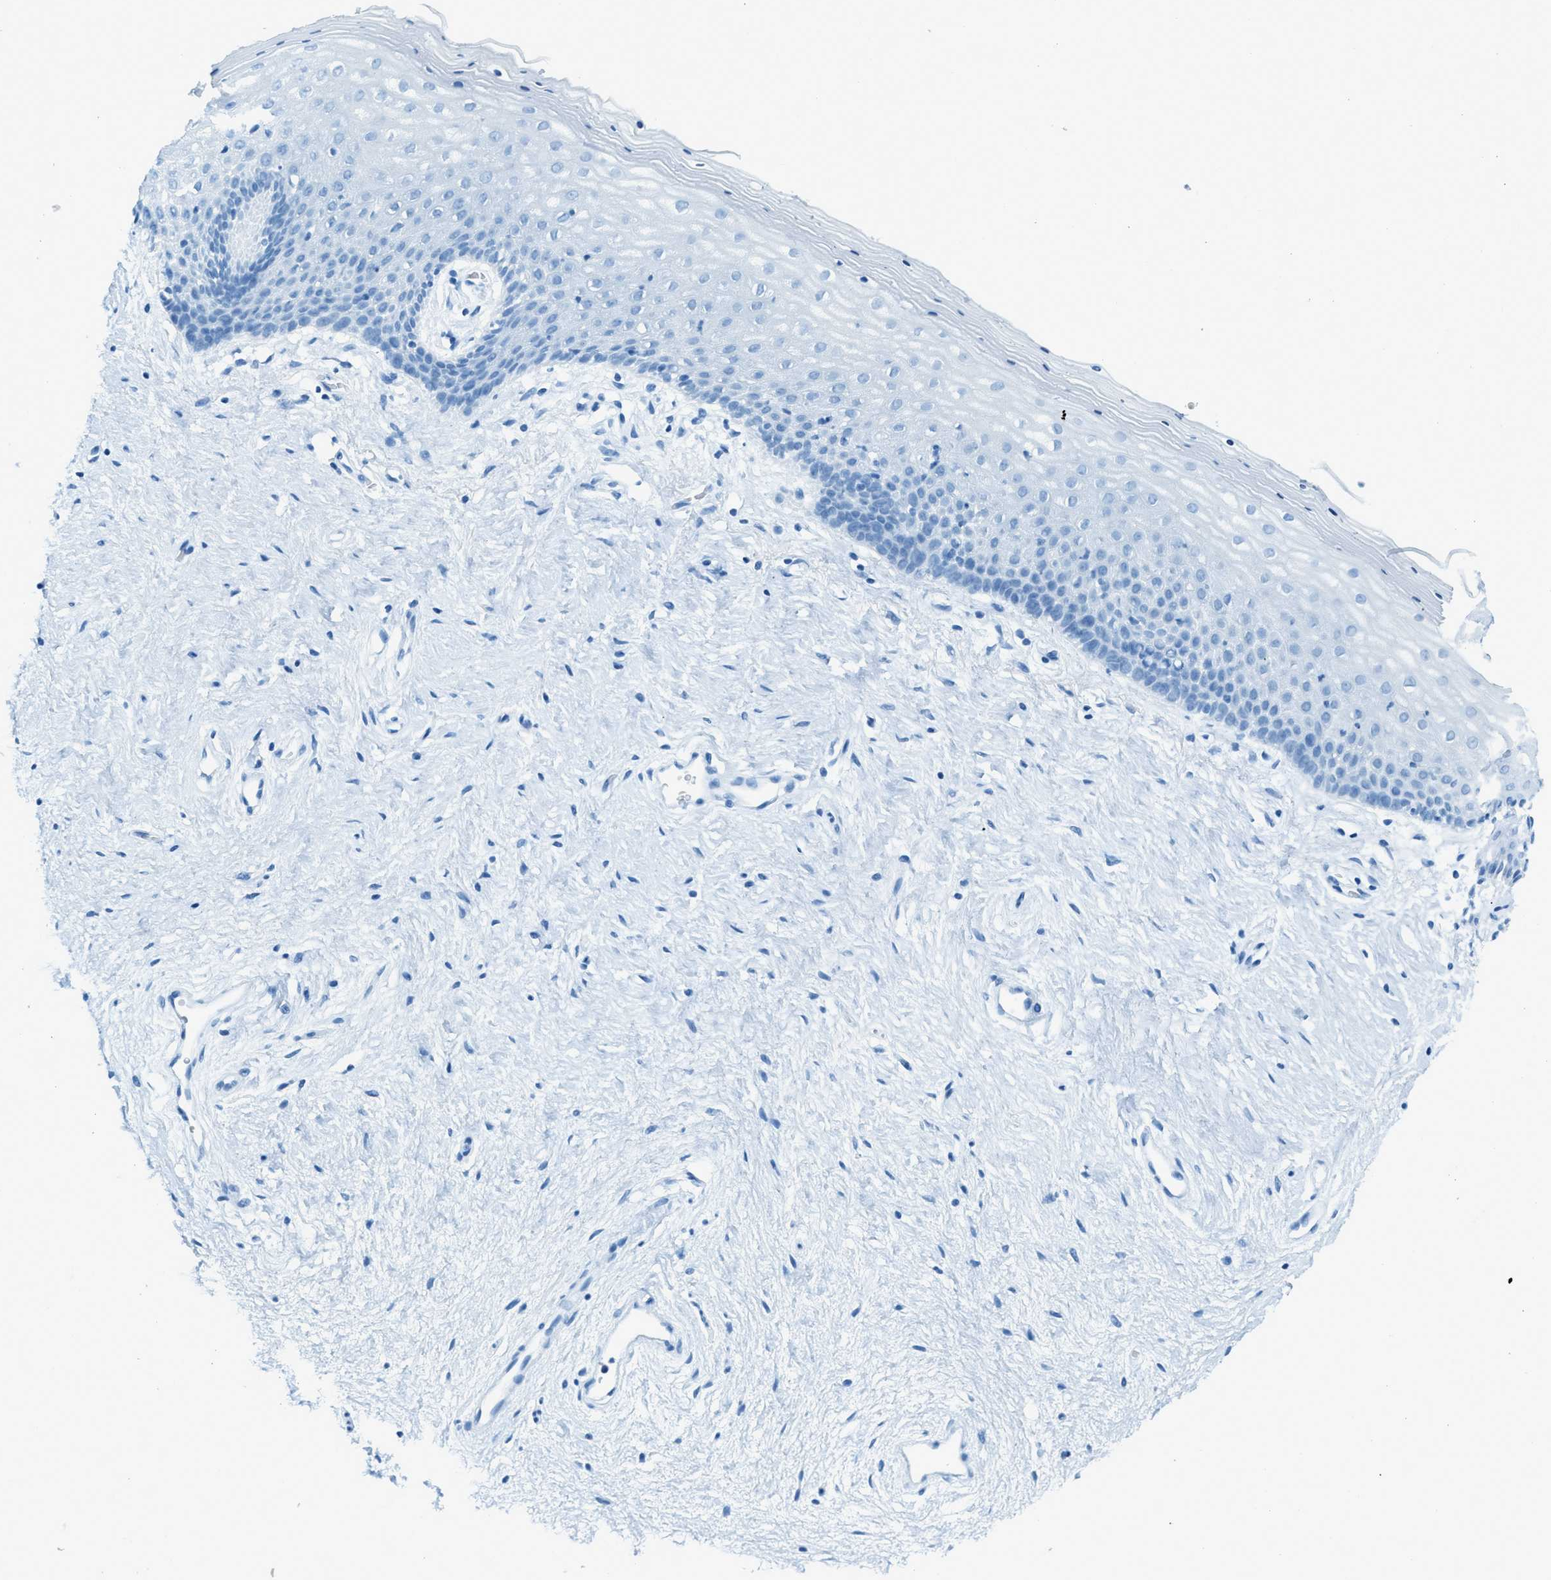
{"staining": {"intensity": "negative", "quantity": "none", "location": "none"}, "tissue": "vagina", "cell_type": "Squamous epithelial cells", "image_type": "normal", "snomed": [{"axis": "morphology", "description": "Normal tissue, NOS"}, {"axis": "topography", "description": "Vagina"}], "caption": "Immunohistochemistry (IHC) image of unremarkable vagina: human vagina stained with DAB (3,3'-diaminobenzidine) reveals no significant protein expression in squamous epithelial cells.", "gene": "C21orf62", "patient": {"sex": "female", "age": 44}}